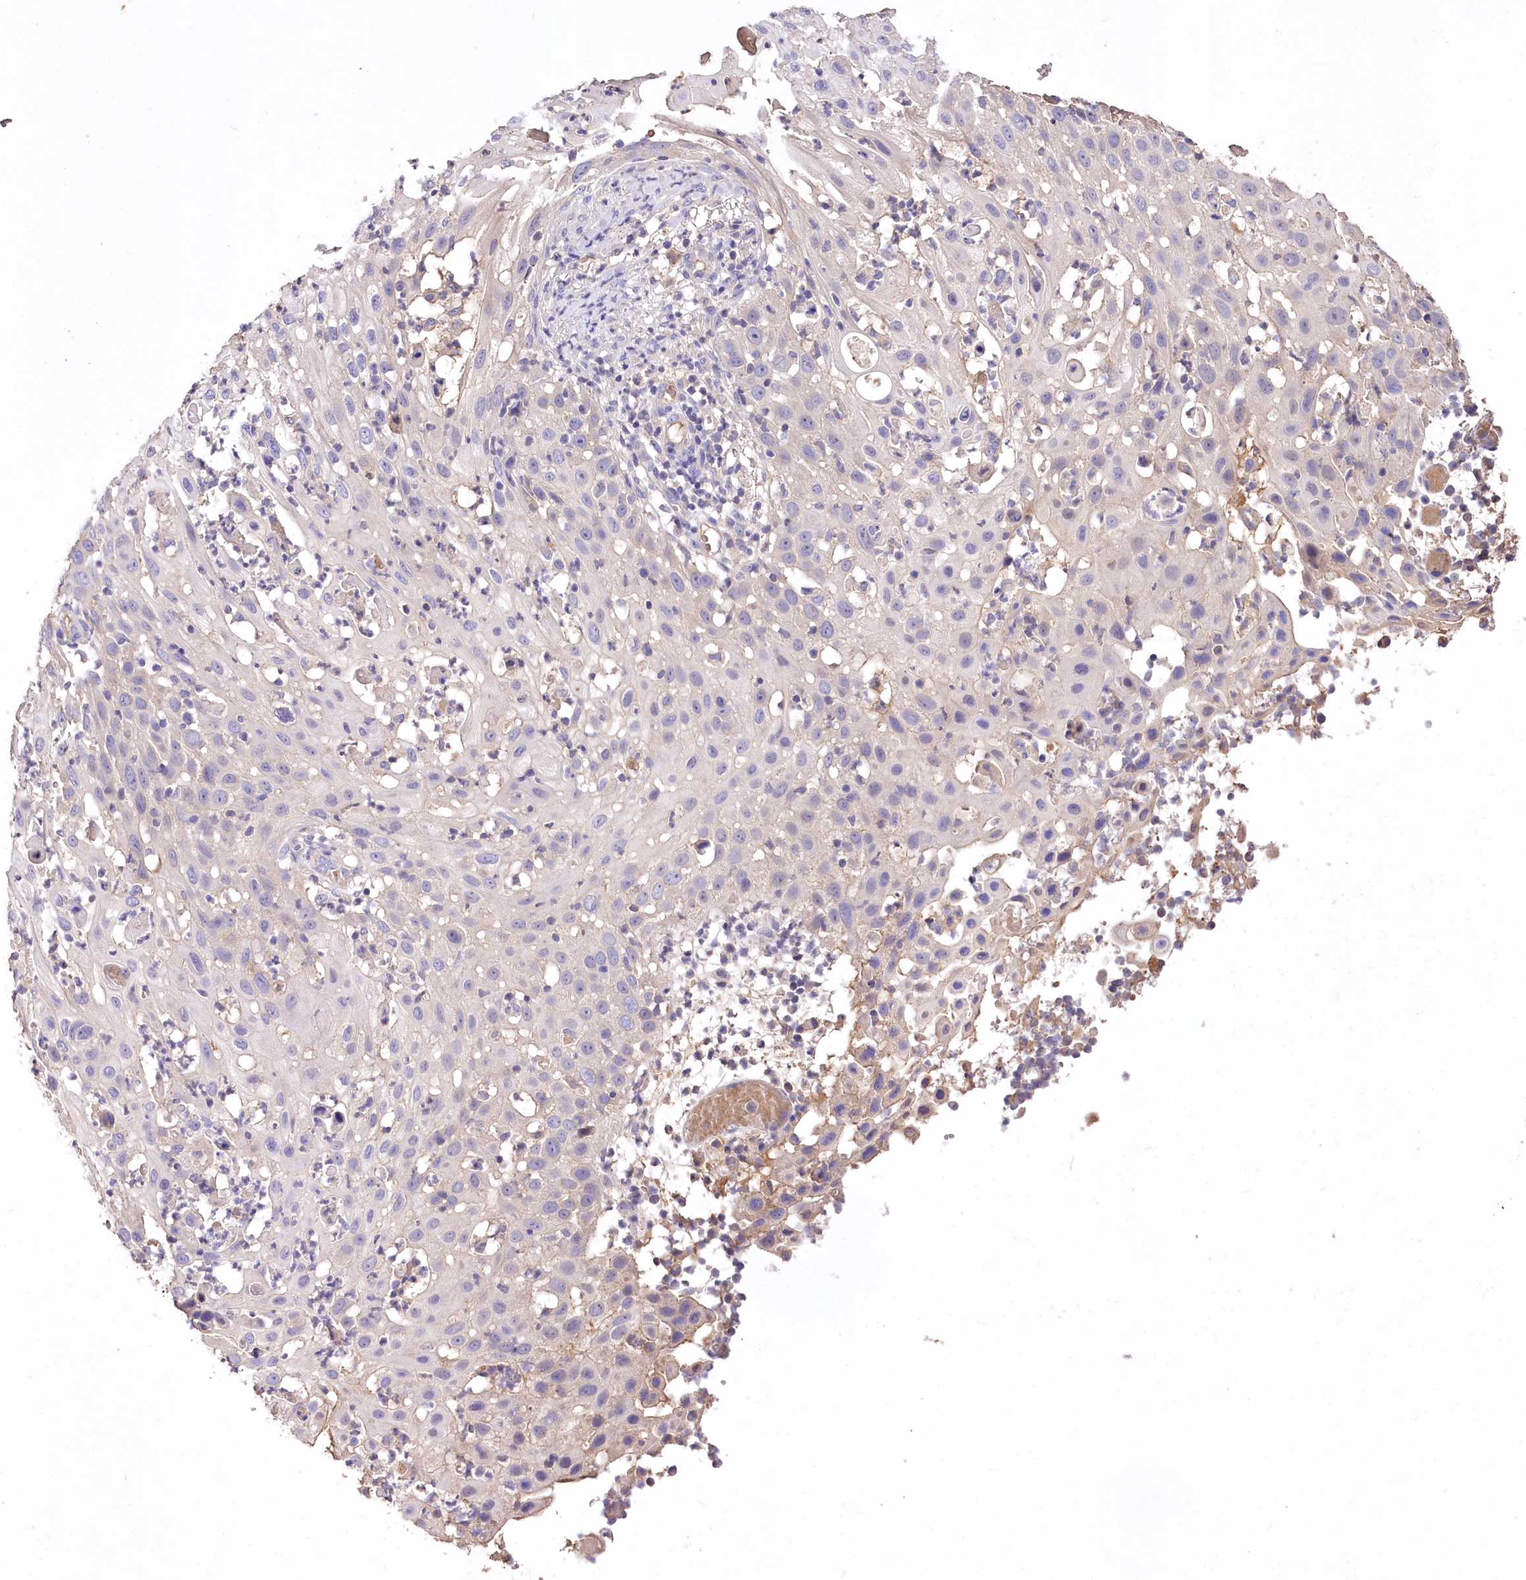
{"staining": {"intensity": "negative", "quantity": "none", "location": "none"}, "tissue": "skin cancer", "cell_type": "Tumor cells", "image_type": "cancer", "snomed": [{"axis": "morphology", "description": "Squamous cell carcinoma, NOS"}, {"axis": "topography", "description": "Skin"}], "caption": "A high-resolution micrograph shows immunohistochemistry staining of skin cancer, which displays no significant positivity in tumor cells.", "gene": "PCYOX1L", "patient": {"sex": "female", "age": 44}}